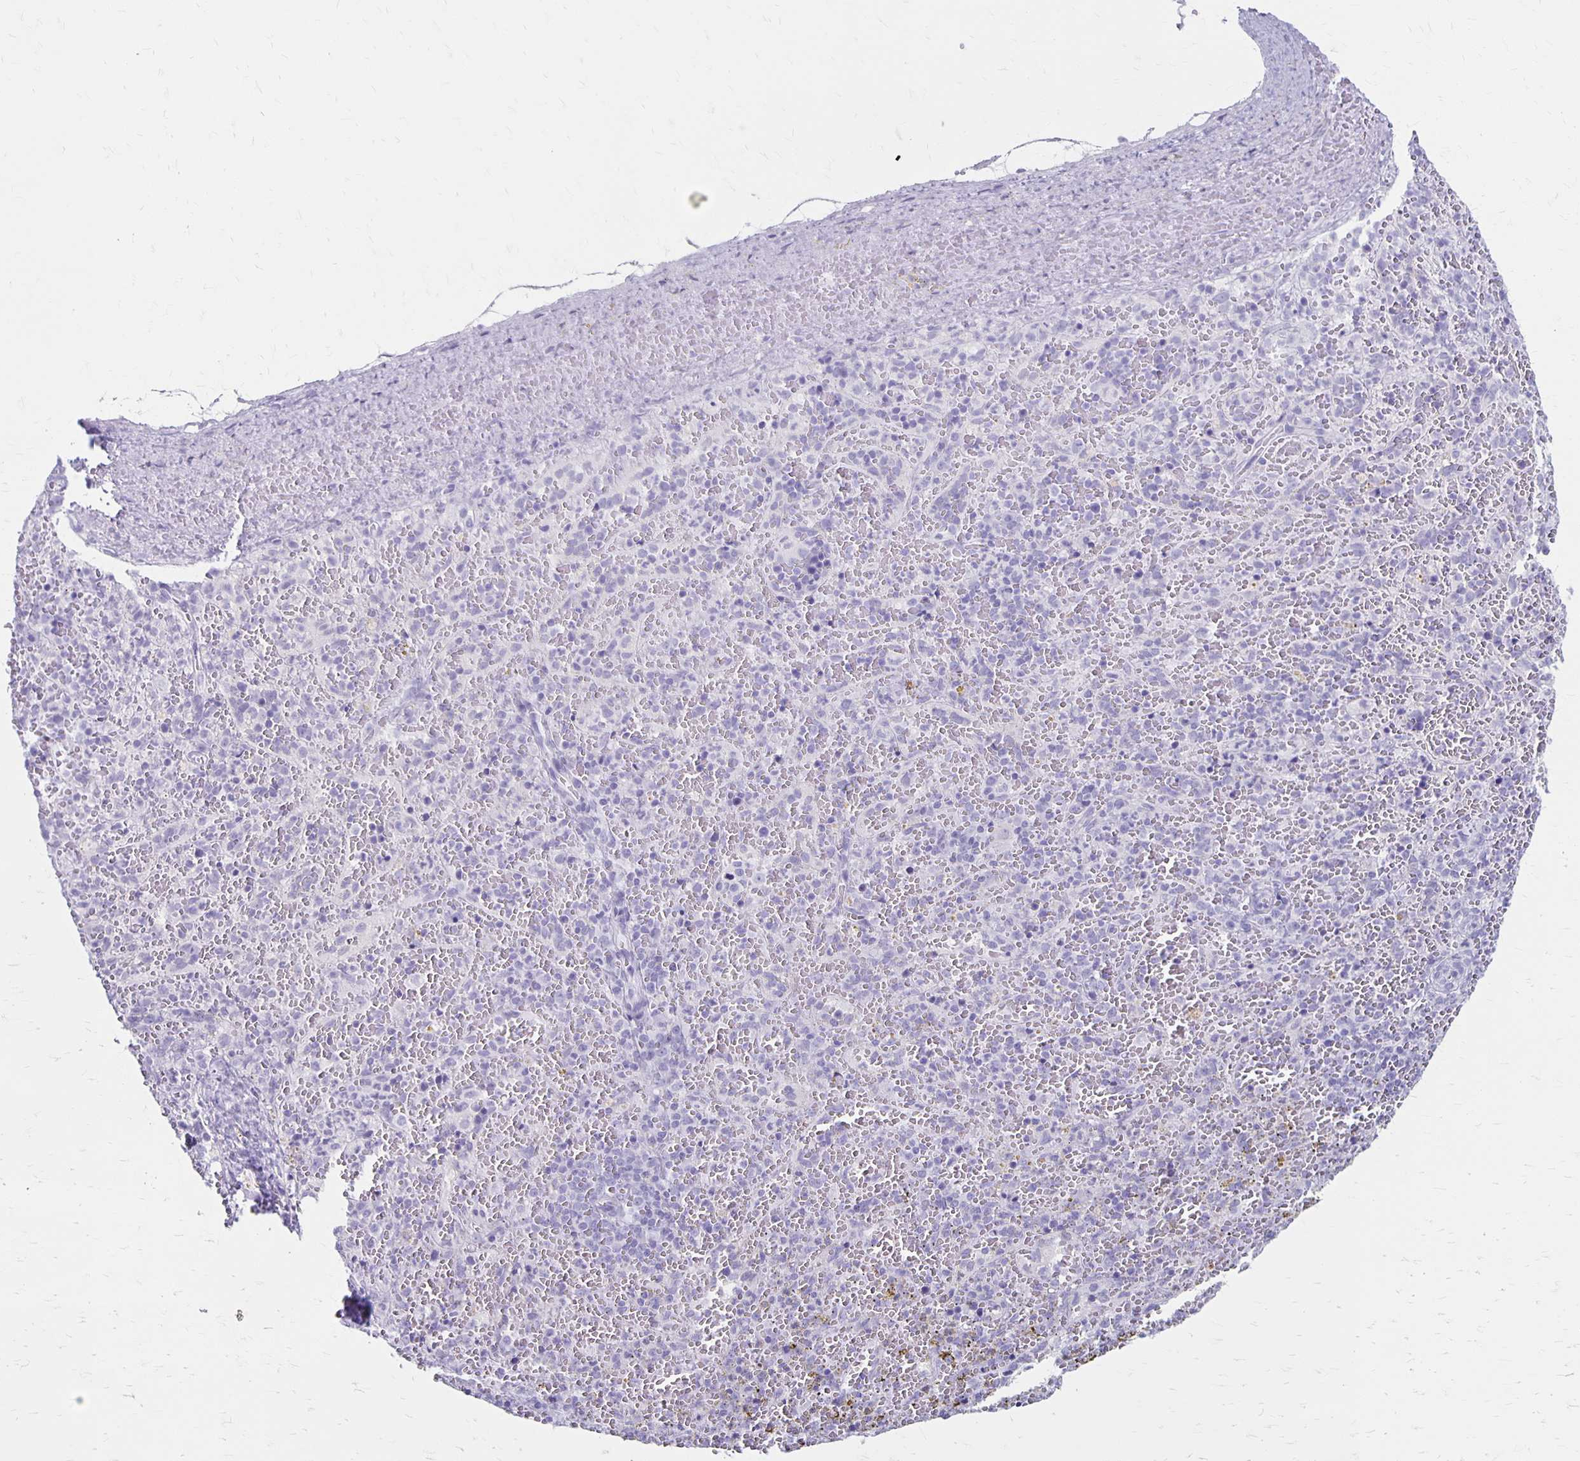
{"staining": {"intensity": "negative", "quantity": "none", "location": "none"}, "tissue": "spleen", "cell_type": "Cells in red pulp", "image_type": "normal", "snomed": [{"axis": "morphology", "description": "Normal tissue, NOS"}, {"axis": "topography", "description": "Spleen"}], "caption": "A micrograph of spleen stained for a protein reveals no brown staining in cells in red pulp.", "gene": "MAGEC2", "patient": {"sex": "female", "age": 50}}